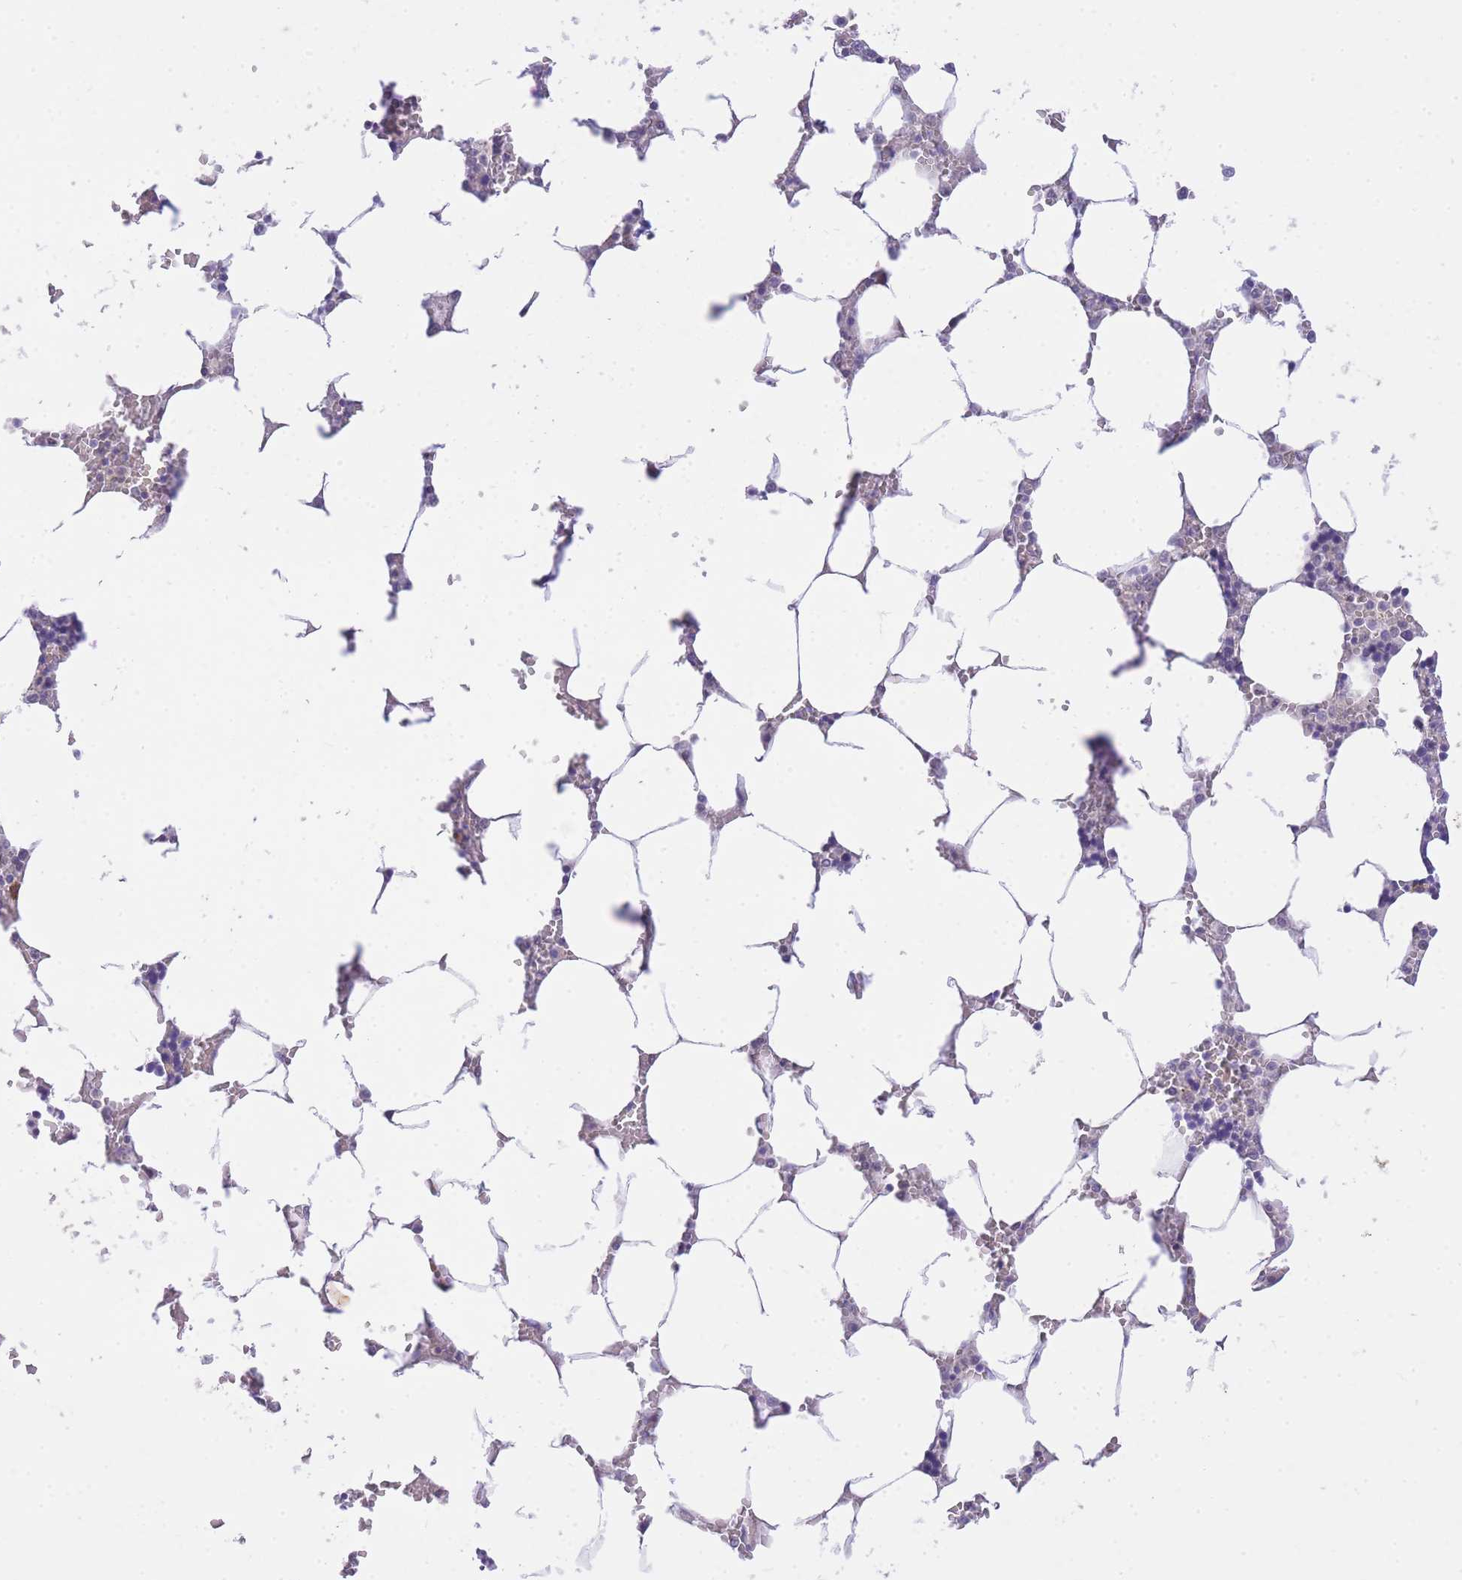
{"staining": {"intensity": "weak", "quantity": "<25%", "location": "nuclear"}, "tissue": "bone marrow", "cell_type": "Hematopoietic cells", "image_type": "normal", "snomed": [{"axis": "morphology", "description": "Normal tissue, NOS"}, {"axis": "topography", "description": "Bone marrow"}], "caption": "Histopathology image shows no protein expression in hematopoietic cells of normal bone marrow. Nuclei are stained in blue.", "gene": "UBXN7", "patient": {"sex": "male", "age": 64}}